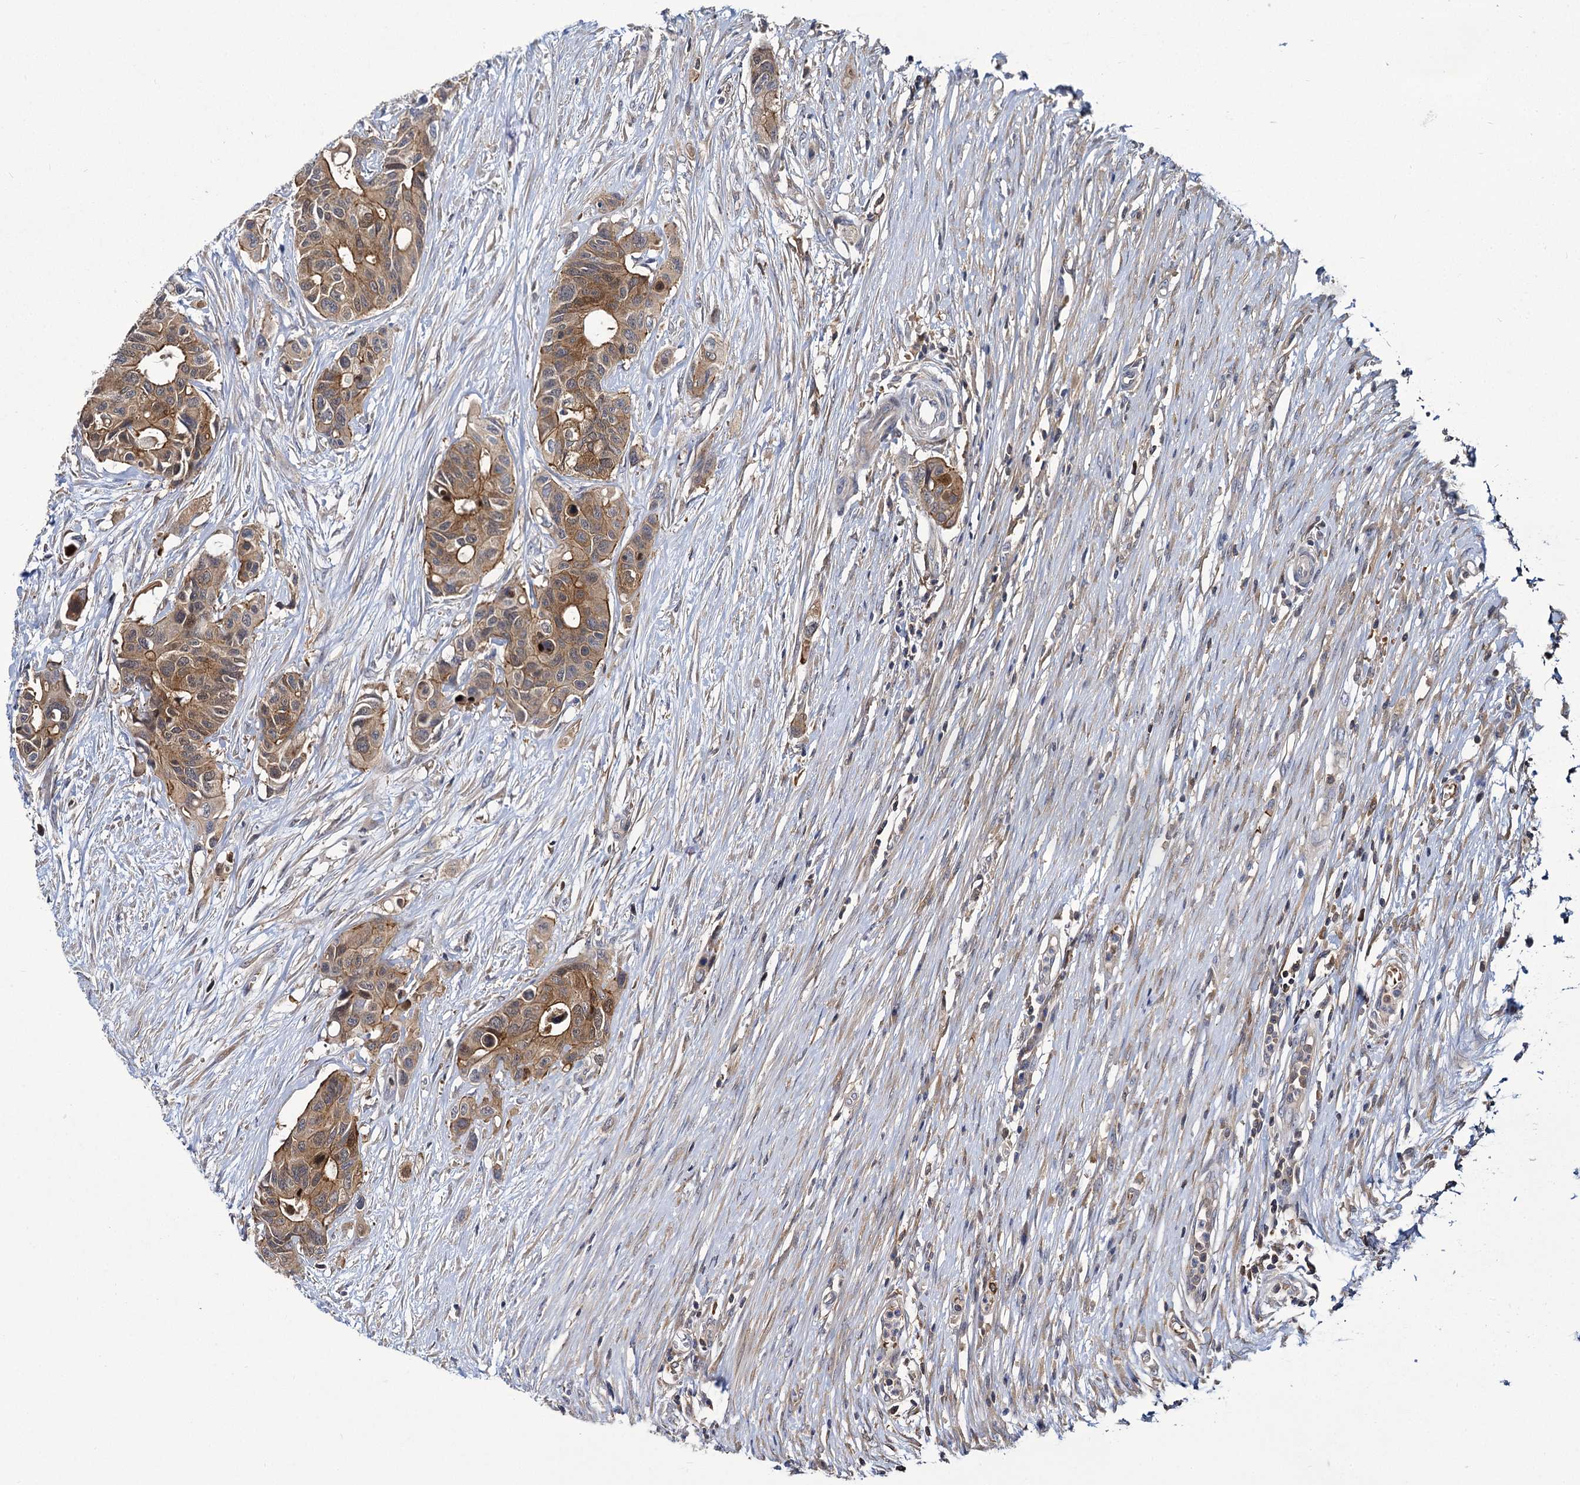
{"staining": {"intensity": "moderate", "quantity": ">75%", "location": "cytoplasmic/membranous"}, "tissue": "colorectal cancer", "cell_type": "Tumor cells", "image_type": "cancer", "snomed": [{"axis": "morphology", "description": "Adenocarcinoma, NOS"}, {"axis": "topography", "description": "Colon"}], "caption": "The photomicrograph demonstrates a brown stain indicating the presence of a protein in the cytoplasmic/membranous of tumor cells in adenocarcinoma (colorectal). (Brightfield microscopy of DAB IHC at high magnification).", "gene": "GCLC", "patient": {"sex": "male", "age": 77}}